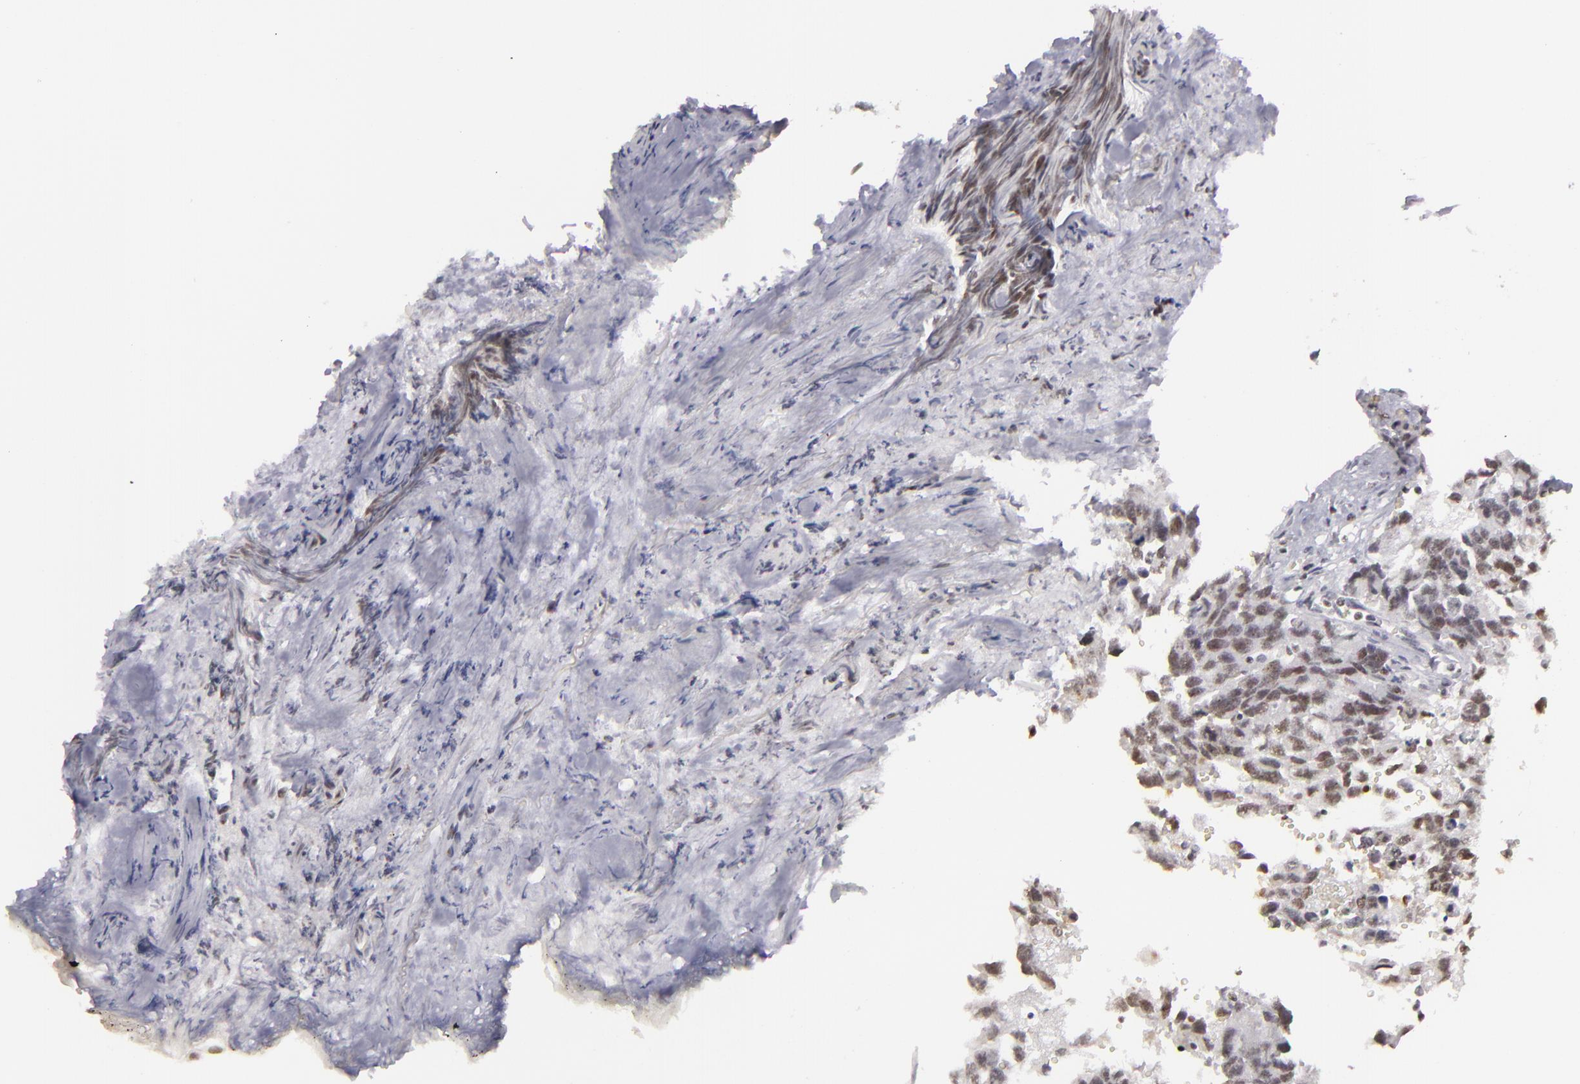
{"staining": {"intensity": "weak", "quantity": "<25%", "location": "nuclear"}, "tissue": "testis cancer", "cell_type": "Tumor cells", "image_type": "cancer", "snomed": [{"axis": "morphology", "description": "Carcinoma, Embryonal, NOS"}, {"axis": "topography", "description": "Testis"}], "caption": "There is no significant positivity in tumor cells of testis cancer. (DAB (3,3'-diaminobenzidine) immunohistochemistry with hematoxylin counter stain).", "gene": "DAXX", "patient": {"sex": "male", "age": 31}}